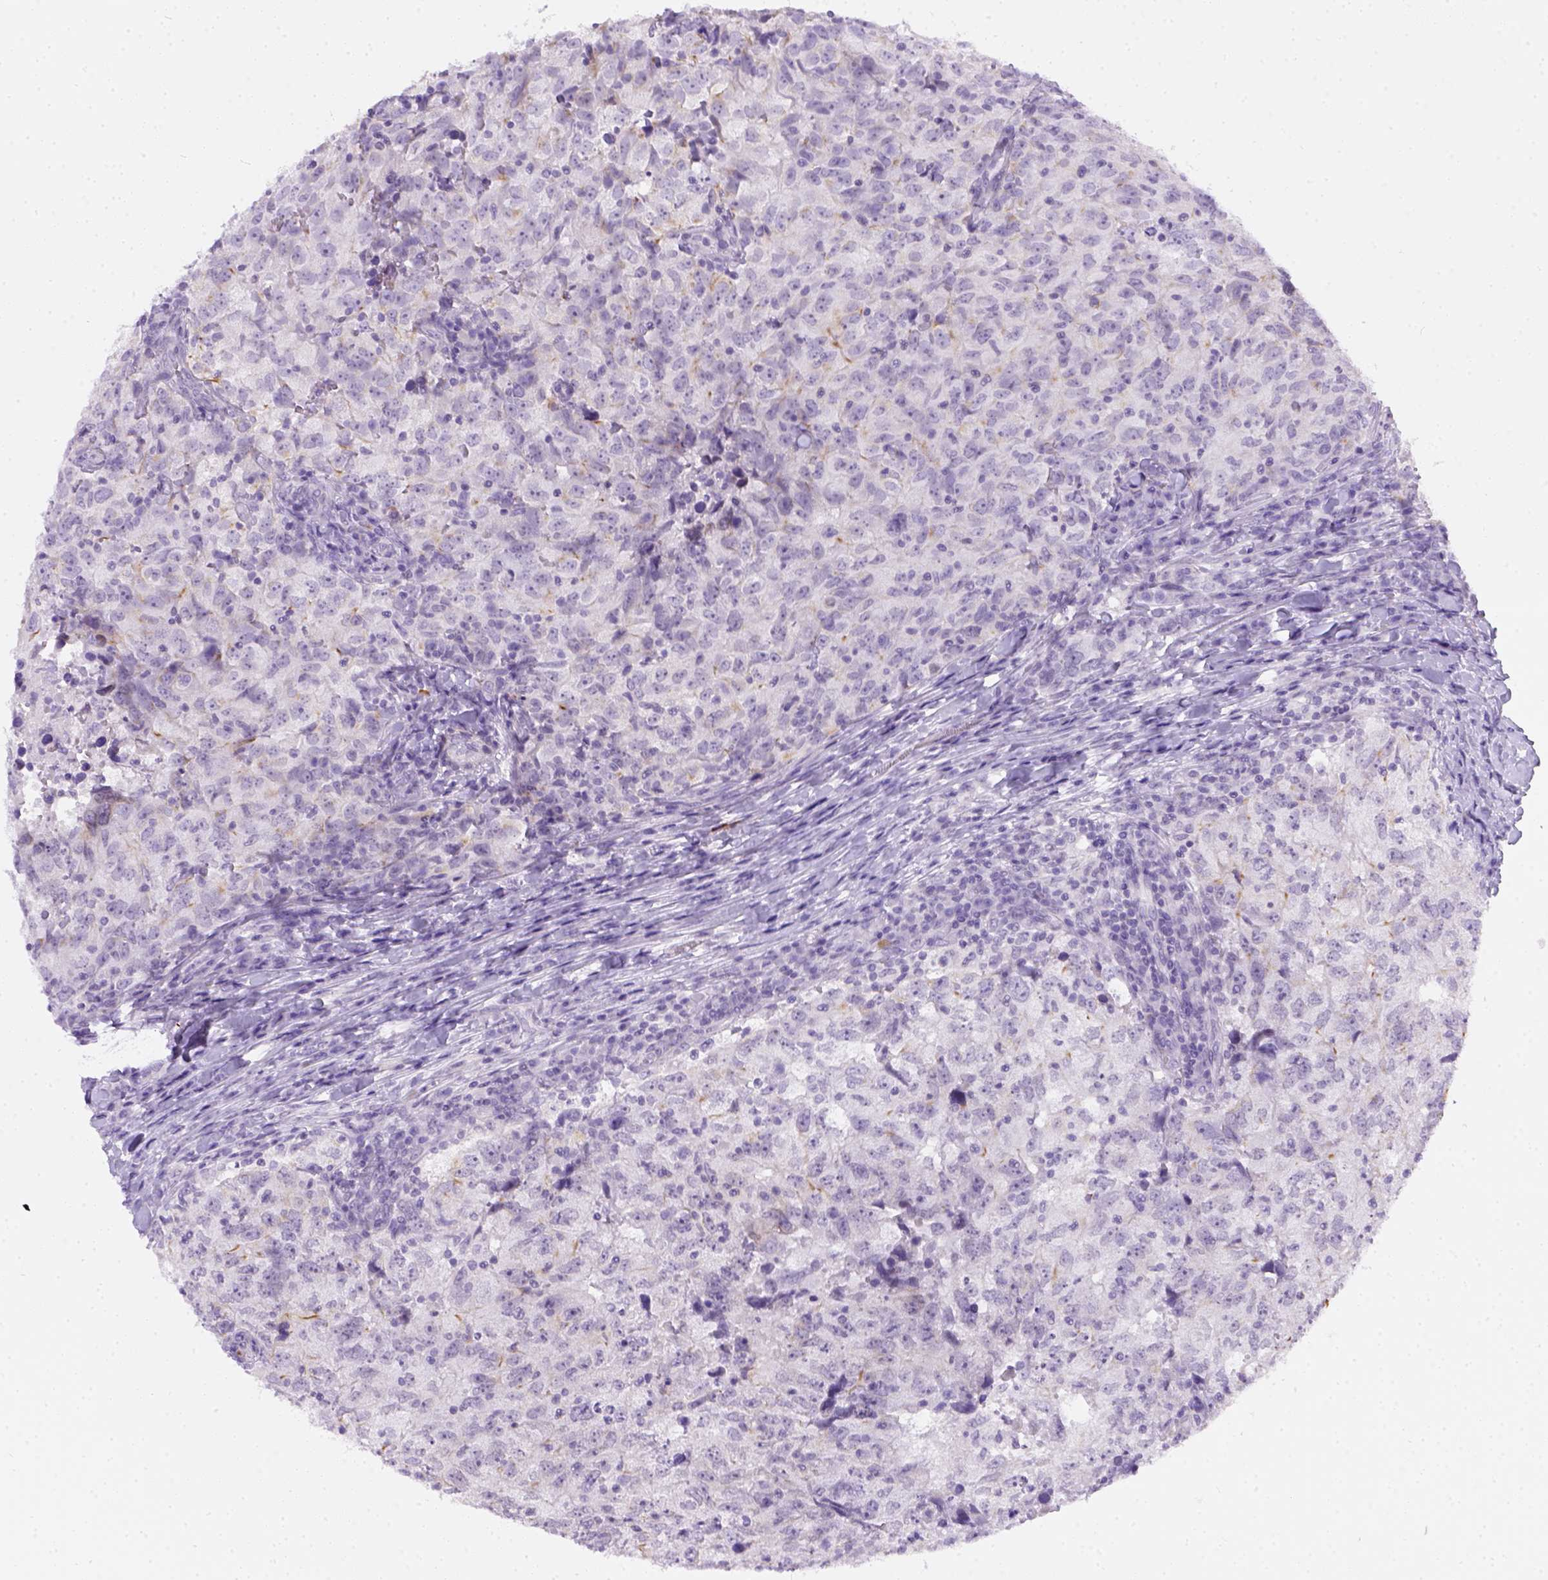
{"staining": {"intensity": "negative", "quantity": "none", "location": "none"}, "tissue": "breast cancer", "cell_type": "Tumor cells", "image_type": "cancer", "snomed": [{"axis": "morphology", "description": "Duct carcinoma"}, {"axis": "topography", "description": "Breast"}], "caption": "An immunohistochemistry (IHC) image of breast cancer (invasive ductal carcinoma) is shown. There is no staining in tumor cells of breast cancer (invasive ductal carcinoma). (Brightfield microscopy of DAB (3,3'-diaminobenzidine) immunohistochemistry (IHC) at high magnification).", "gene": "FAM184B", "patient": {"sex": "female", "age": 30}}